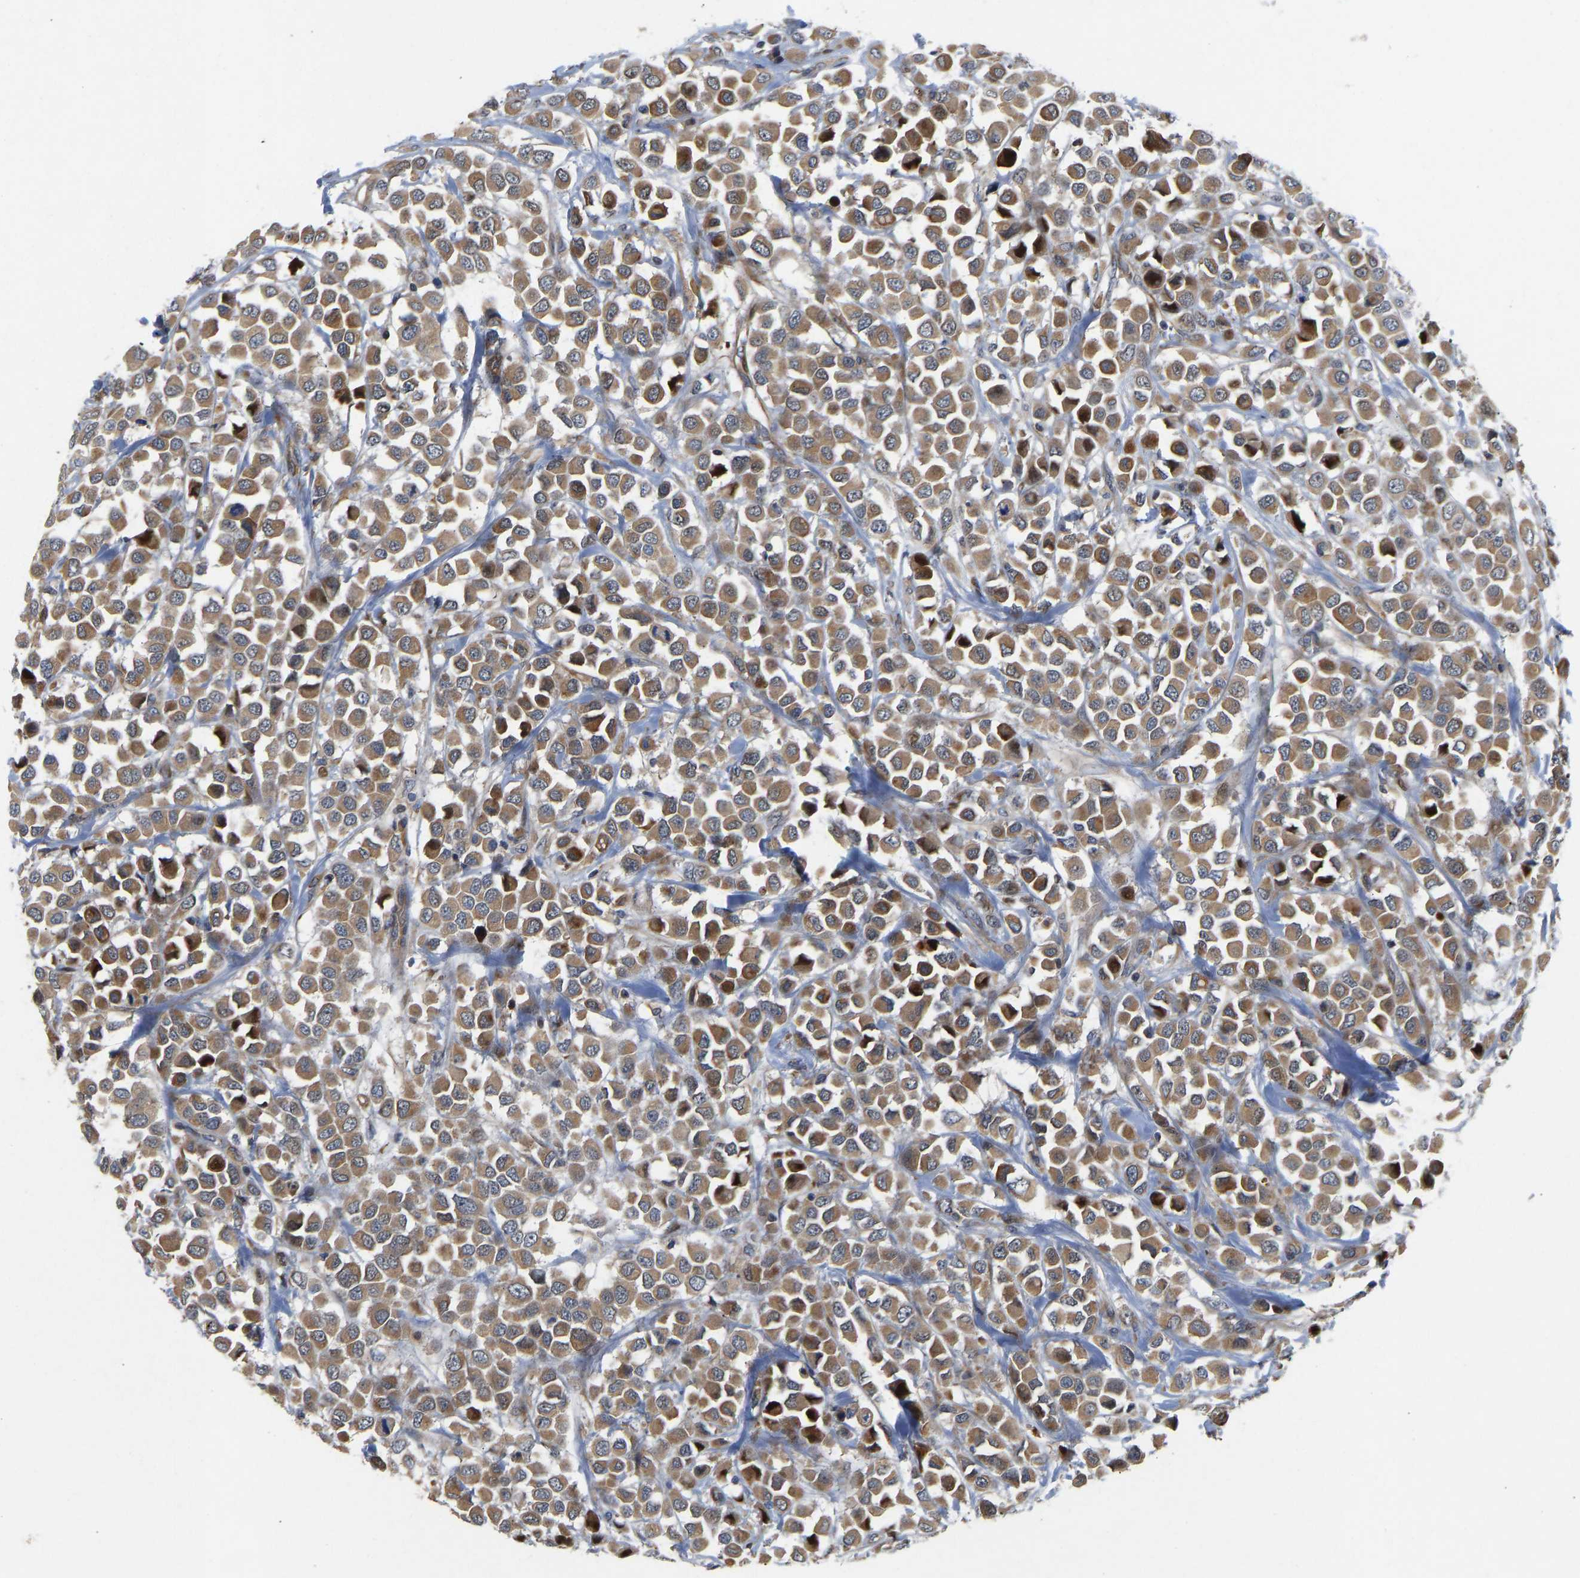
{"staining": {"intensity": "moderate", "quantity": ">75%", "location": "cytoplasmic/membranous"}, "tissue": "breast cancer", "cell_type": "Tumor cells", "image_type": "cancer", "snomed": [{"axis": "morphology", "description": "Duct carcinoma"}, {"axis": "topography", "description": "Breast"}], "caption": "Breast infiltrating ductal carcinoma stained with a protein marker reveals moderate staining in tumor cells.", "gene": "TMEM38B", "patient": {"sex": "female", "age": 61}}